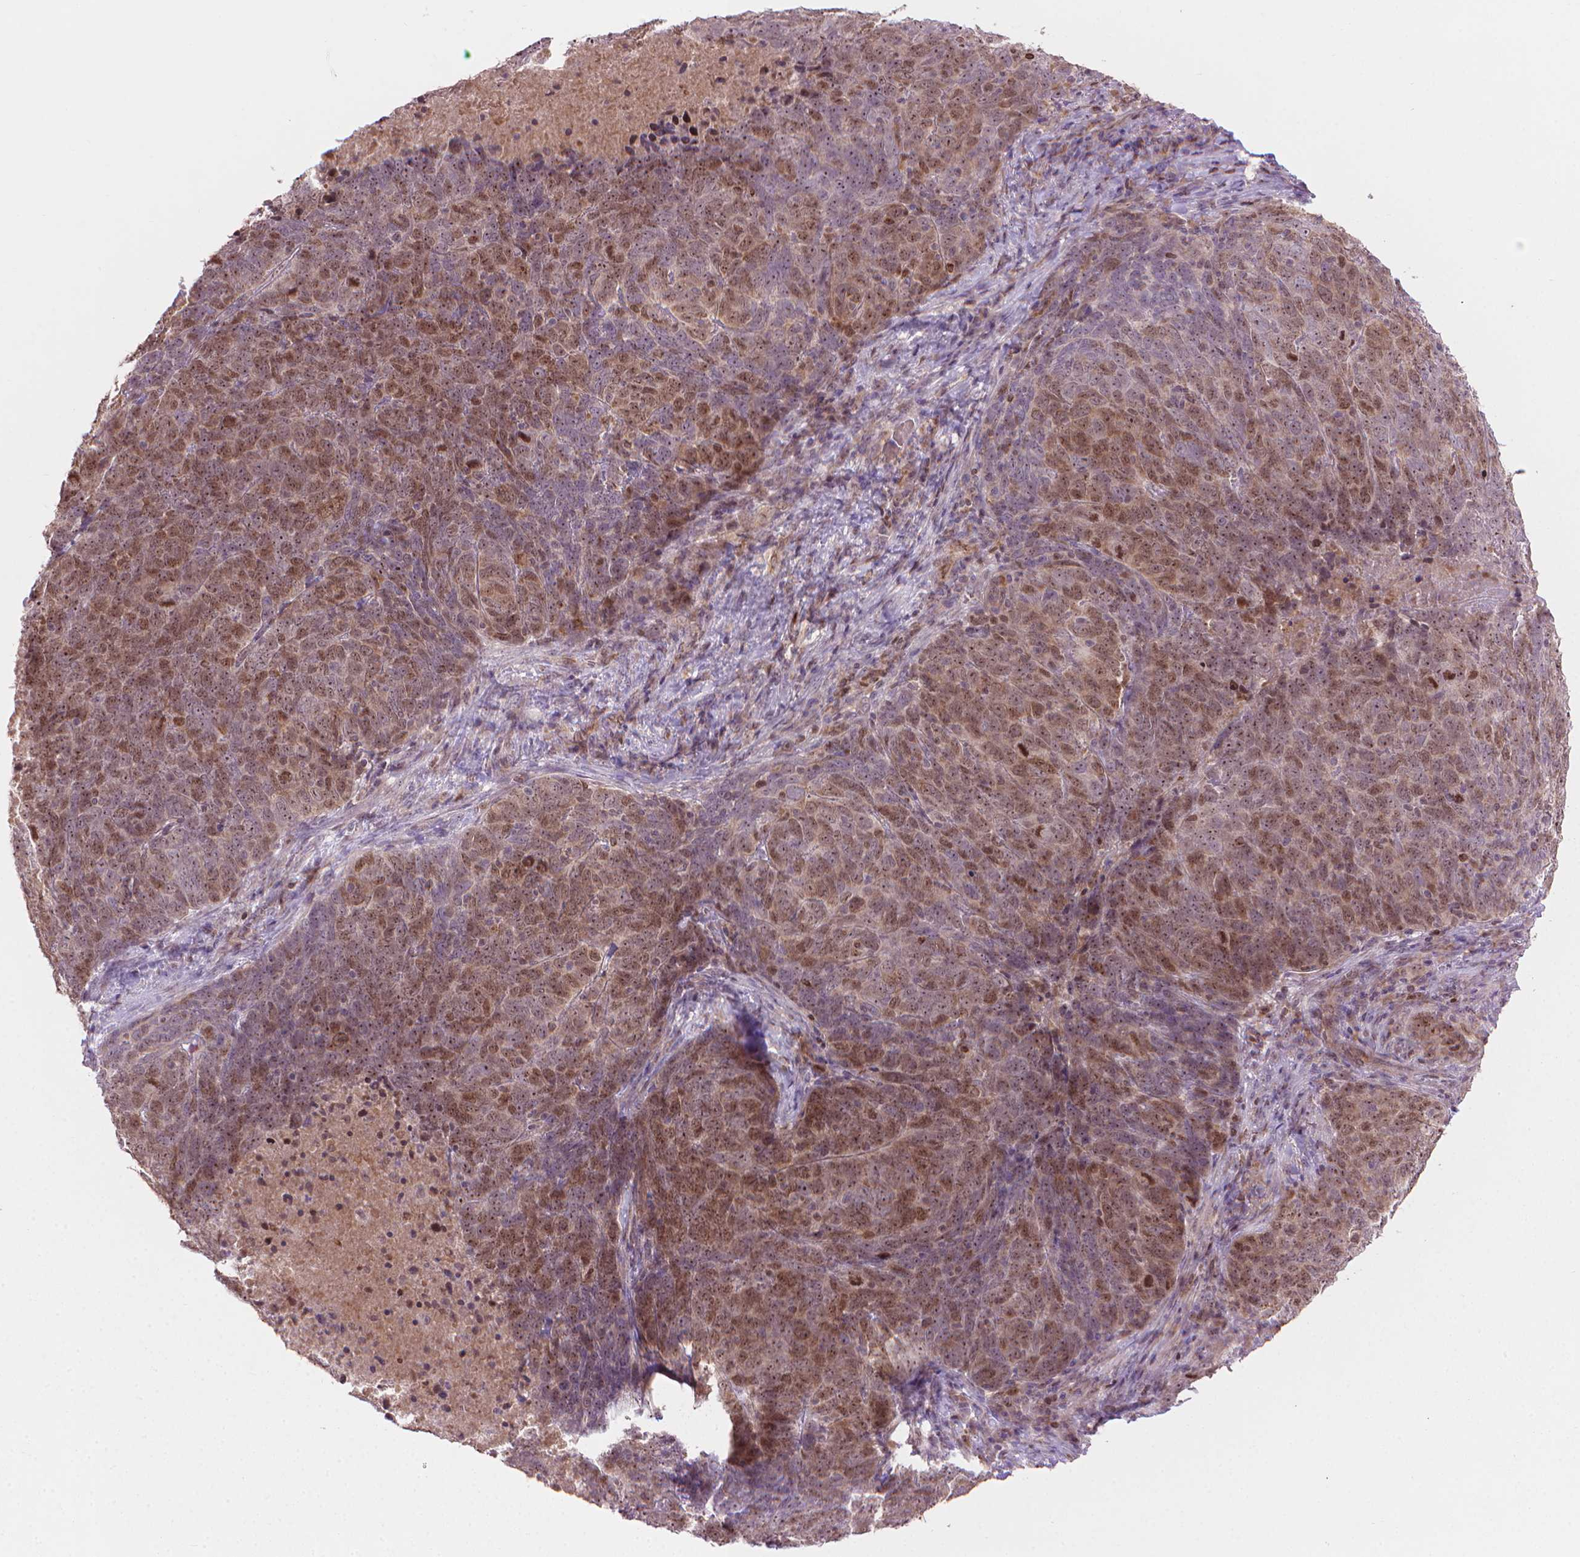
{"staining": {"intensity": "moderate", "quantity": "25%-75%", "location": "cytoplasmic/membranous,nuclear"}, "tissue": "skin cancer", "cell_type": "Tumor cells", "image_type": "cancer", "snomed": [{"axis": "morphology", "description": "Squamous cell carcinoma, NOS"}, {"axis": "topography", "description": "Skin"}, {"axis": "topography", "description": "Anal"}], "caption": "A medium amount of moderate cytoplasmic/membranous and nuclear expression is present in about 25%-75% of tumor cells in skin cancer tissue. (brown staining indicates protein expression, while blue staining denotes nuclei).", "gene": "SMC2", "patient": {"sex": "female", "age": 51}}